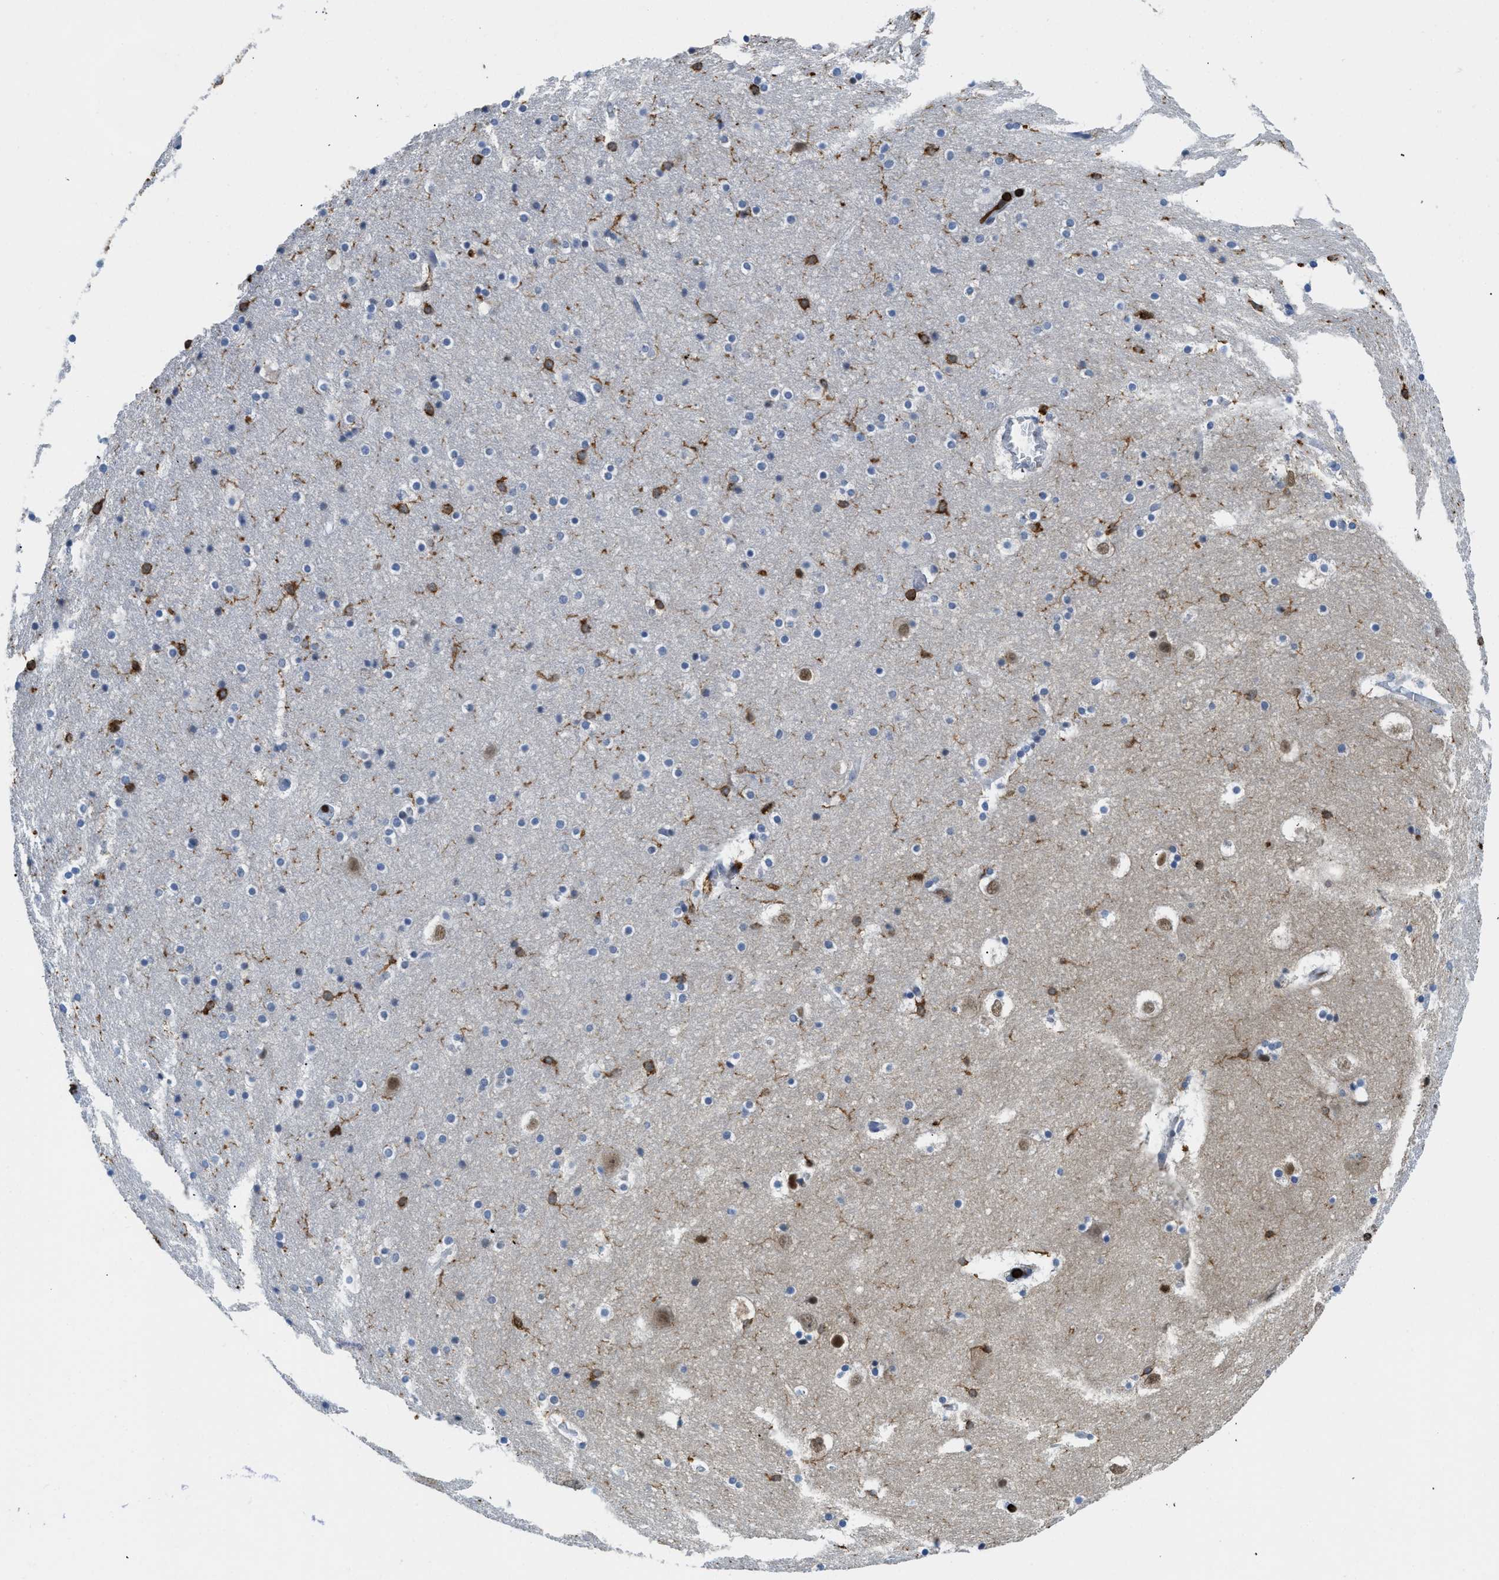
{"staining": {"intensity": "moderate", "quantity": "<25%", "location": "cytoplasmic/membranous"}, "tissue": "hippocampus", "cell_type": "Glial cells", "image_type": "normal", "snomed": [{"axis": "morphology", "description": "Normal tissue, NOS"}, {"axis": "topography", "description": "Hippocampus"}], "caption": "This is a micrograph of IHC staining of normal hippocampus, which shows moderate positivity in the cytoplasmic/membranous of glial cells.", "gene": "FAM151A", "patient": {"sex": "male", "age": 45}}